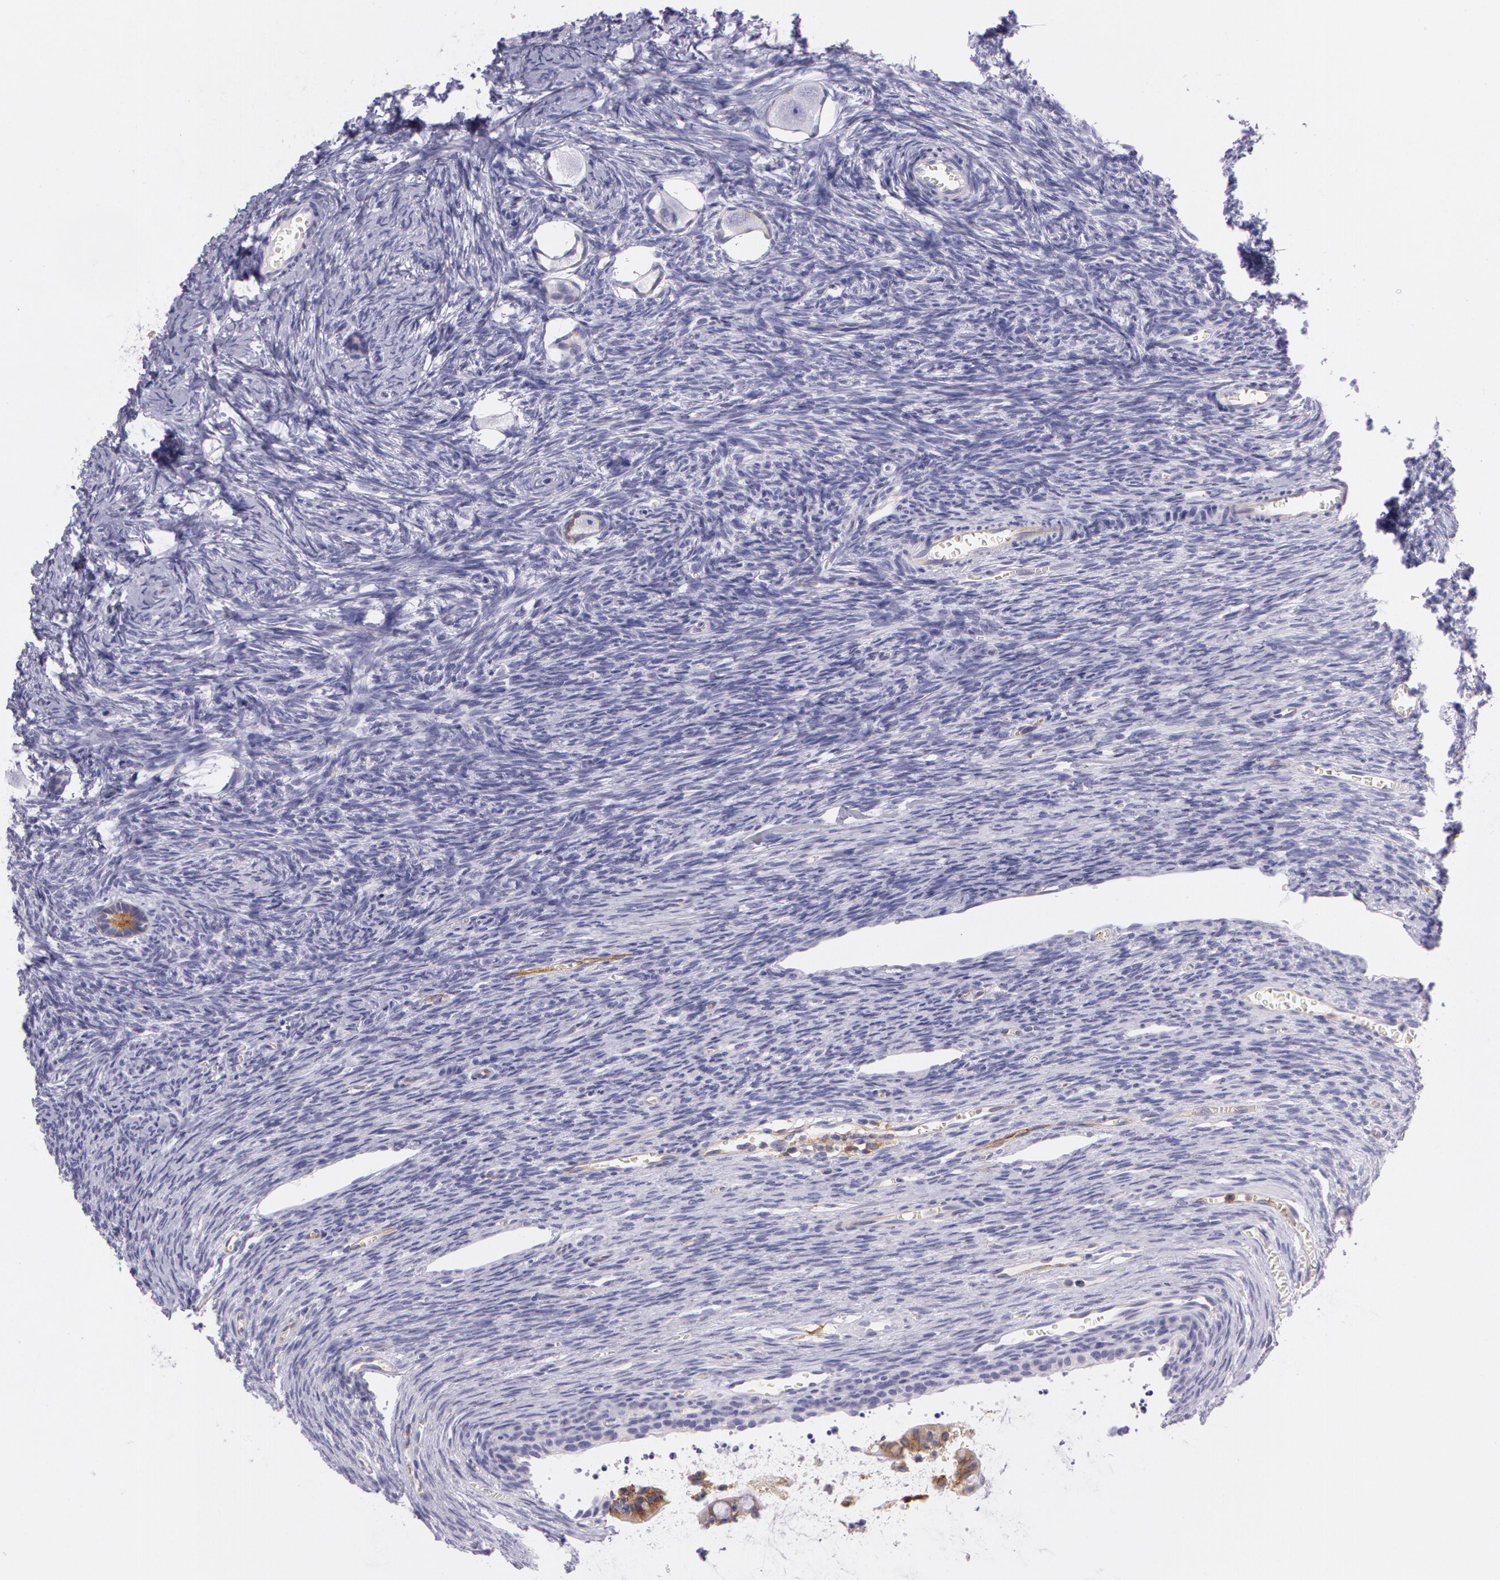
{"staining": {"intensity": "negative", "quantity": "none", "location": "none"}, "tissue": "ovary", "cell_type": "Ovarian stroma cells", "image_type": "normal", "snomed": [{"axis": "morphology", "description": "Normal tissue, NOS"}, {"axis": "topography", "description": "Ovary"}], "caption": "IHC of normal ovary exhibits no positivity in ovarian stroma cells. The staining is performed using DAB brown chromogen with nuclei counter-stained in using hematoxylin.", "gene": "LY75", "patient": {"sex": "female", "age": 27}}